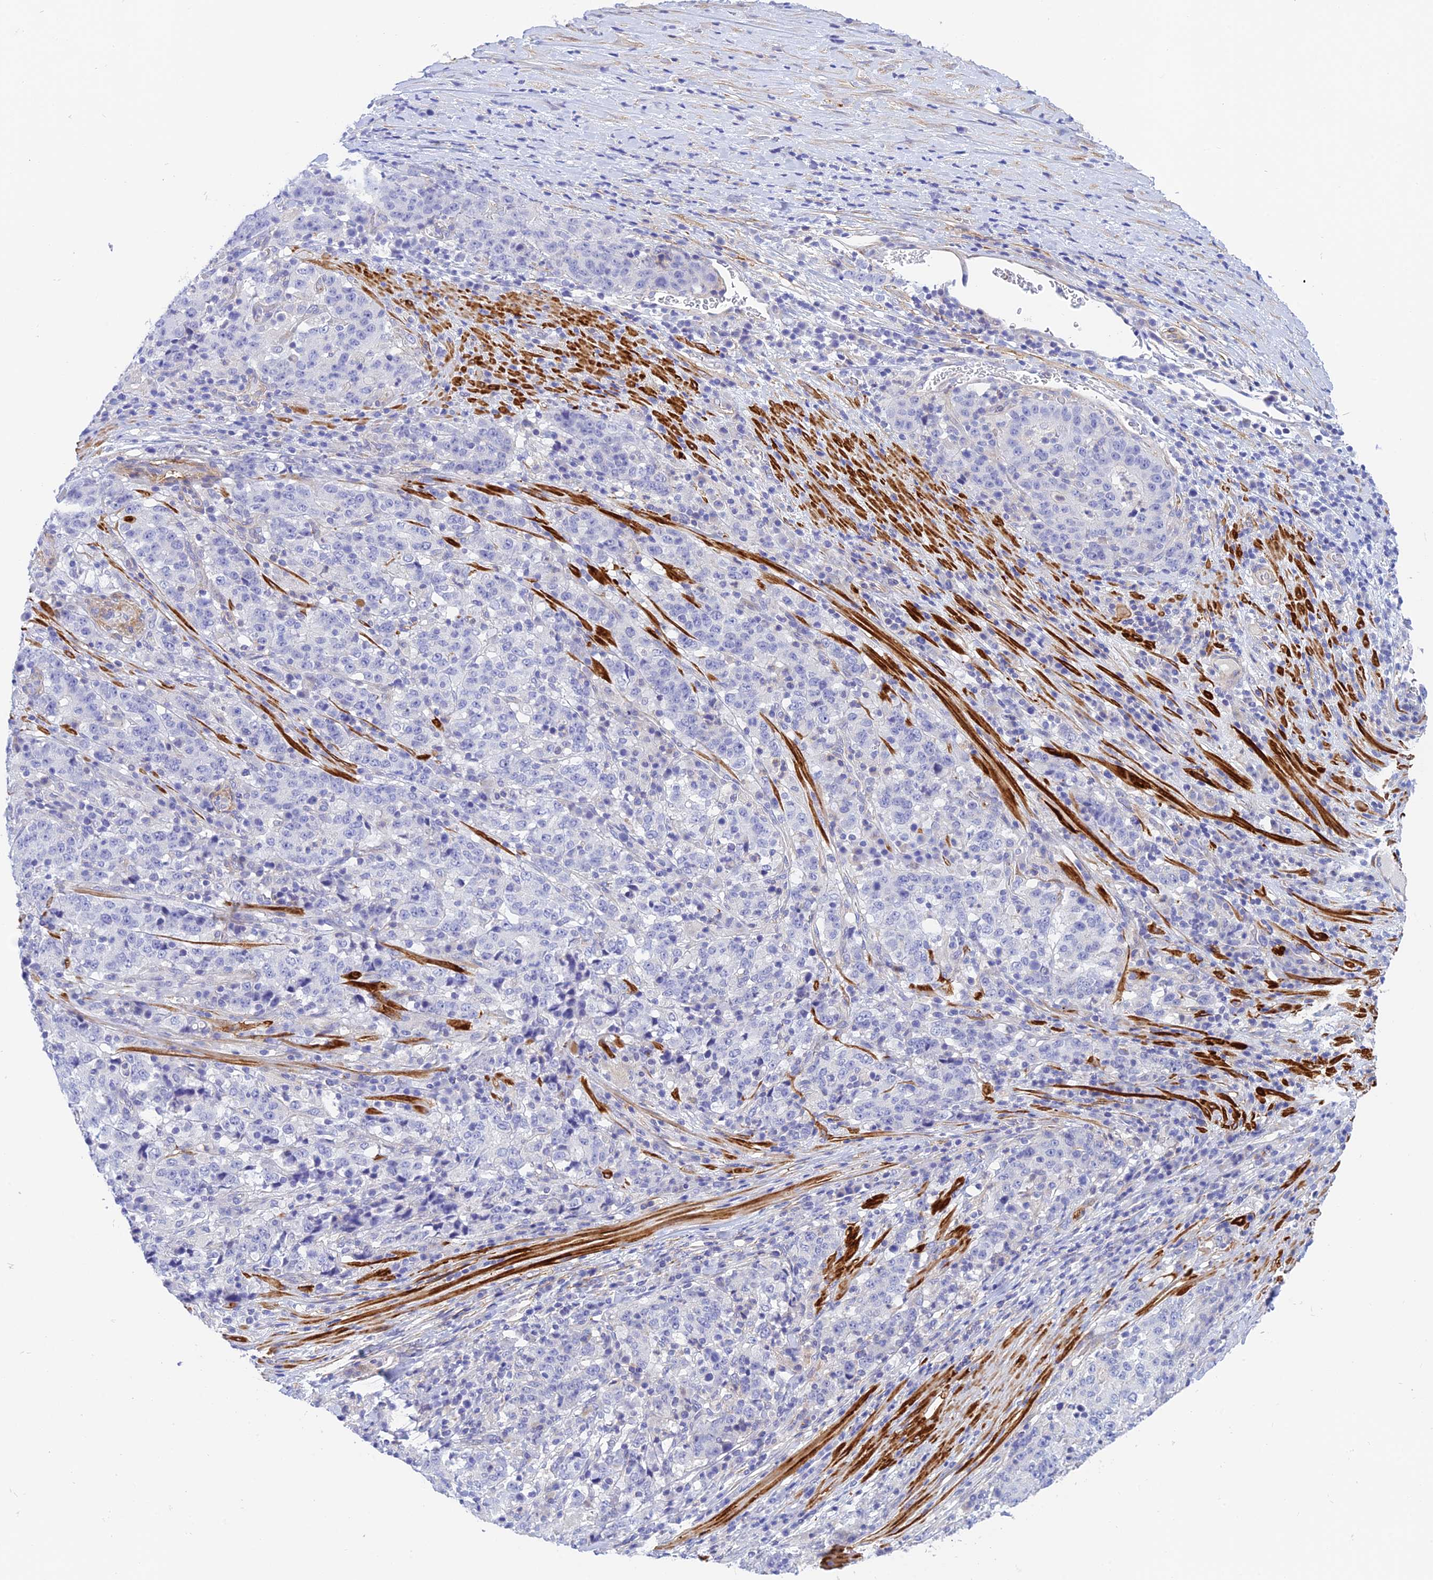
{"staining": {"intensity": "negative", "quantity": "none", "location": "none"}, "tissue": "stomach cancer", "cell_type": "Tumor cells", "image_type": "cancer", "snomed": [{"axis": "morphology", "description": "Adenocarcinoma, NOS"}, {"axis": "topography", "description": "Stomach"}], "caption": "A histopathology image of human adenocarcinoma (stomach) is negative for staining in tumor cells.", "gene": "ZDHHC16", "patient": {"sex": "male", "age": 59}}